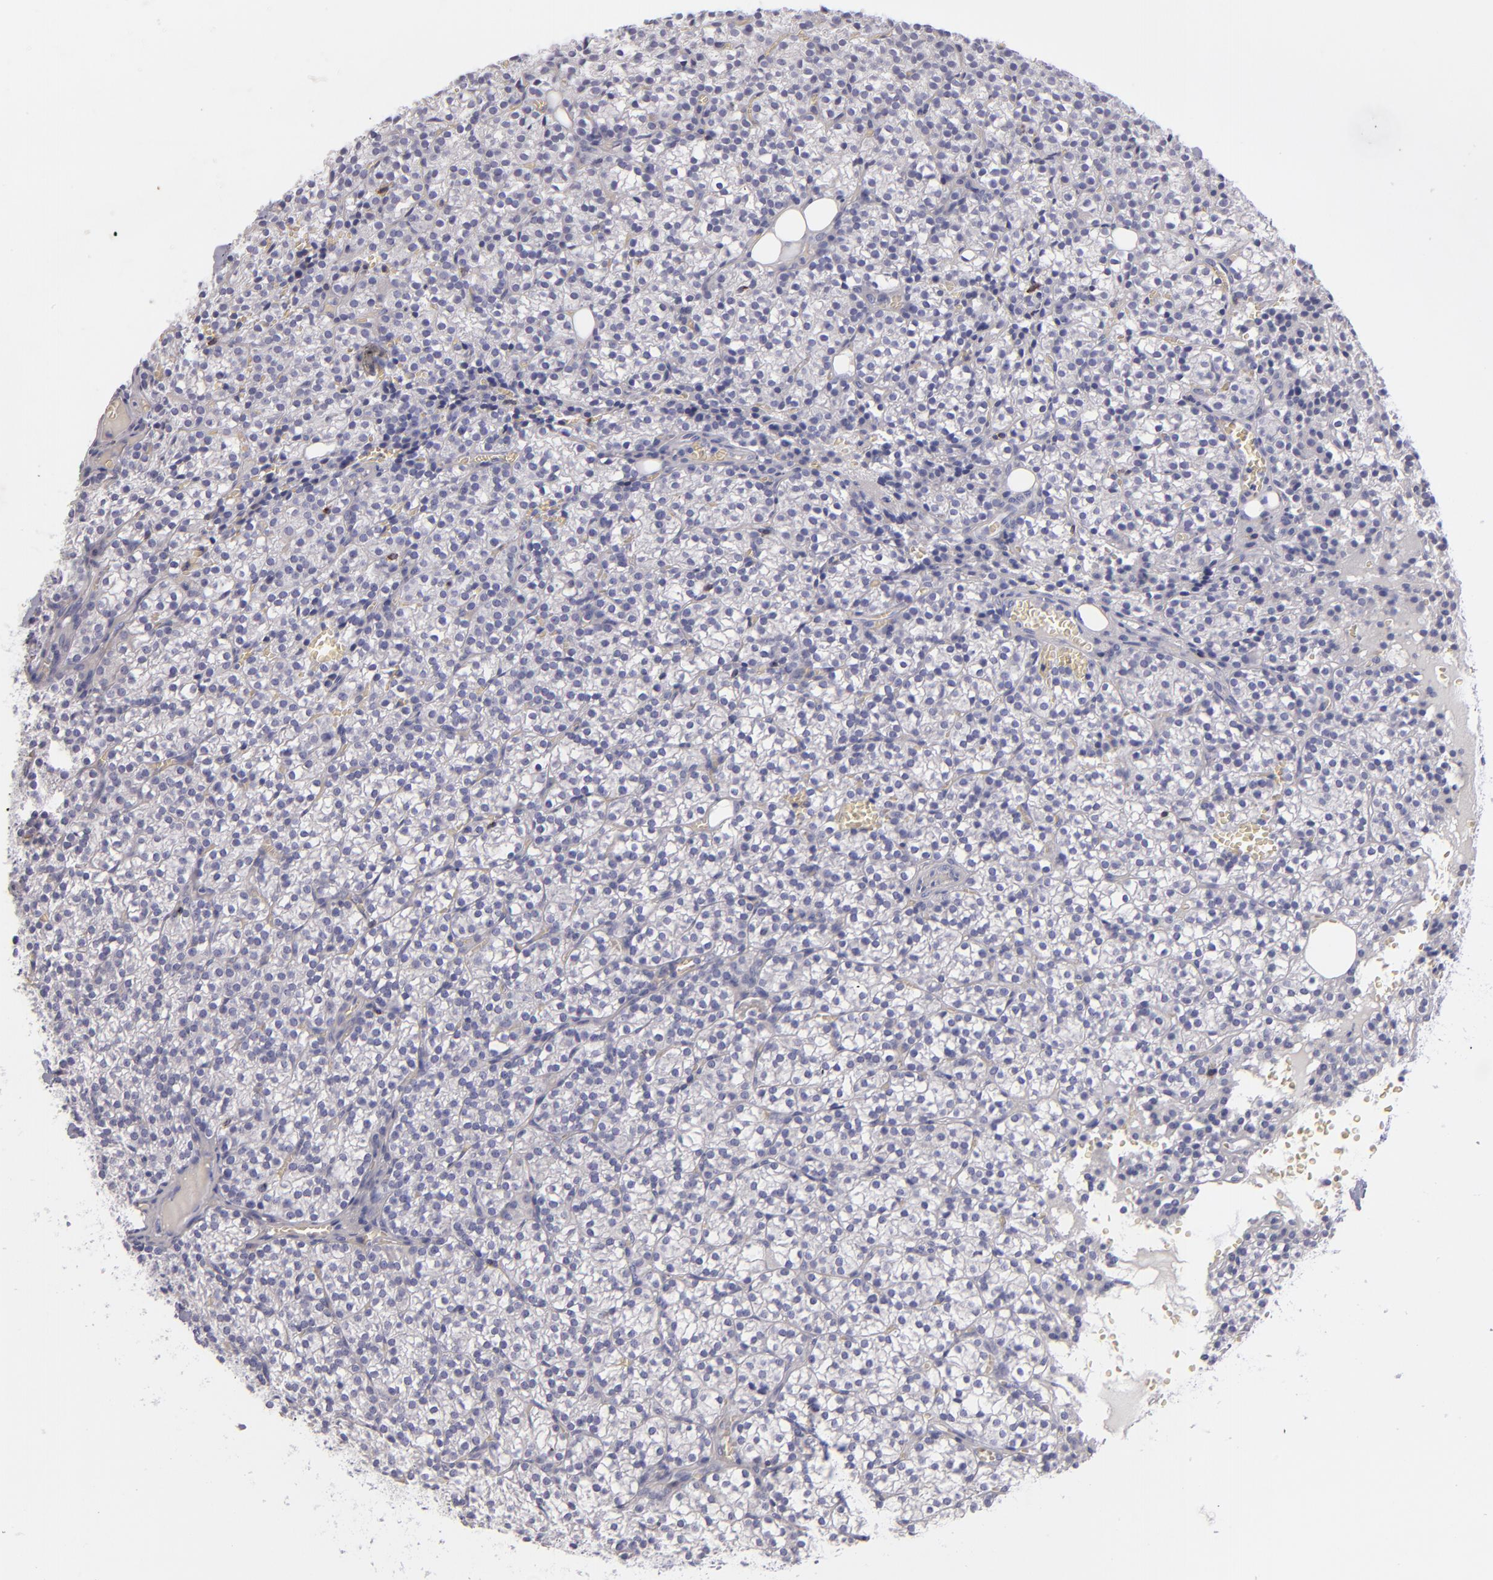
{"staining": {"intensity": "negative", "quantity": "none", "location": "none"}, "tissue": "parathyroid gland", "cell_type": "Glandular cells", "image_type": "normal", "snomed": [{"axis": "morphology", "description": "Normal tissue, NOS"}, {"axis": "topography", "description": "Parathyroid gland"}], "caption": "A photomicrograph of parathyroid gland stained for a protein reveals no brown staining in glandular cells.", "gene": "CD2", "patient": {"sex": "female", "age": 17}}